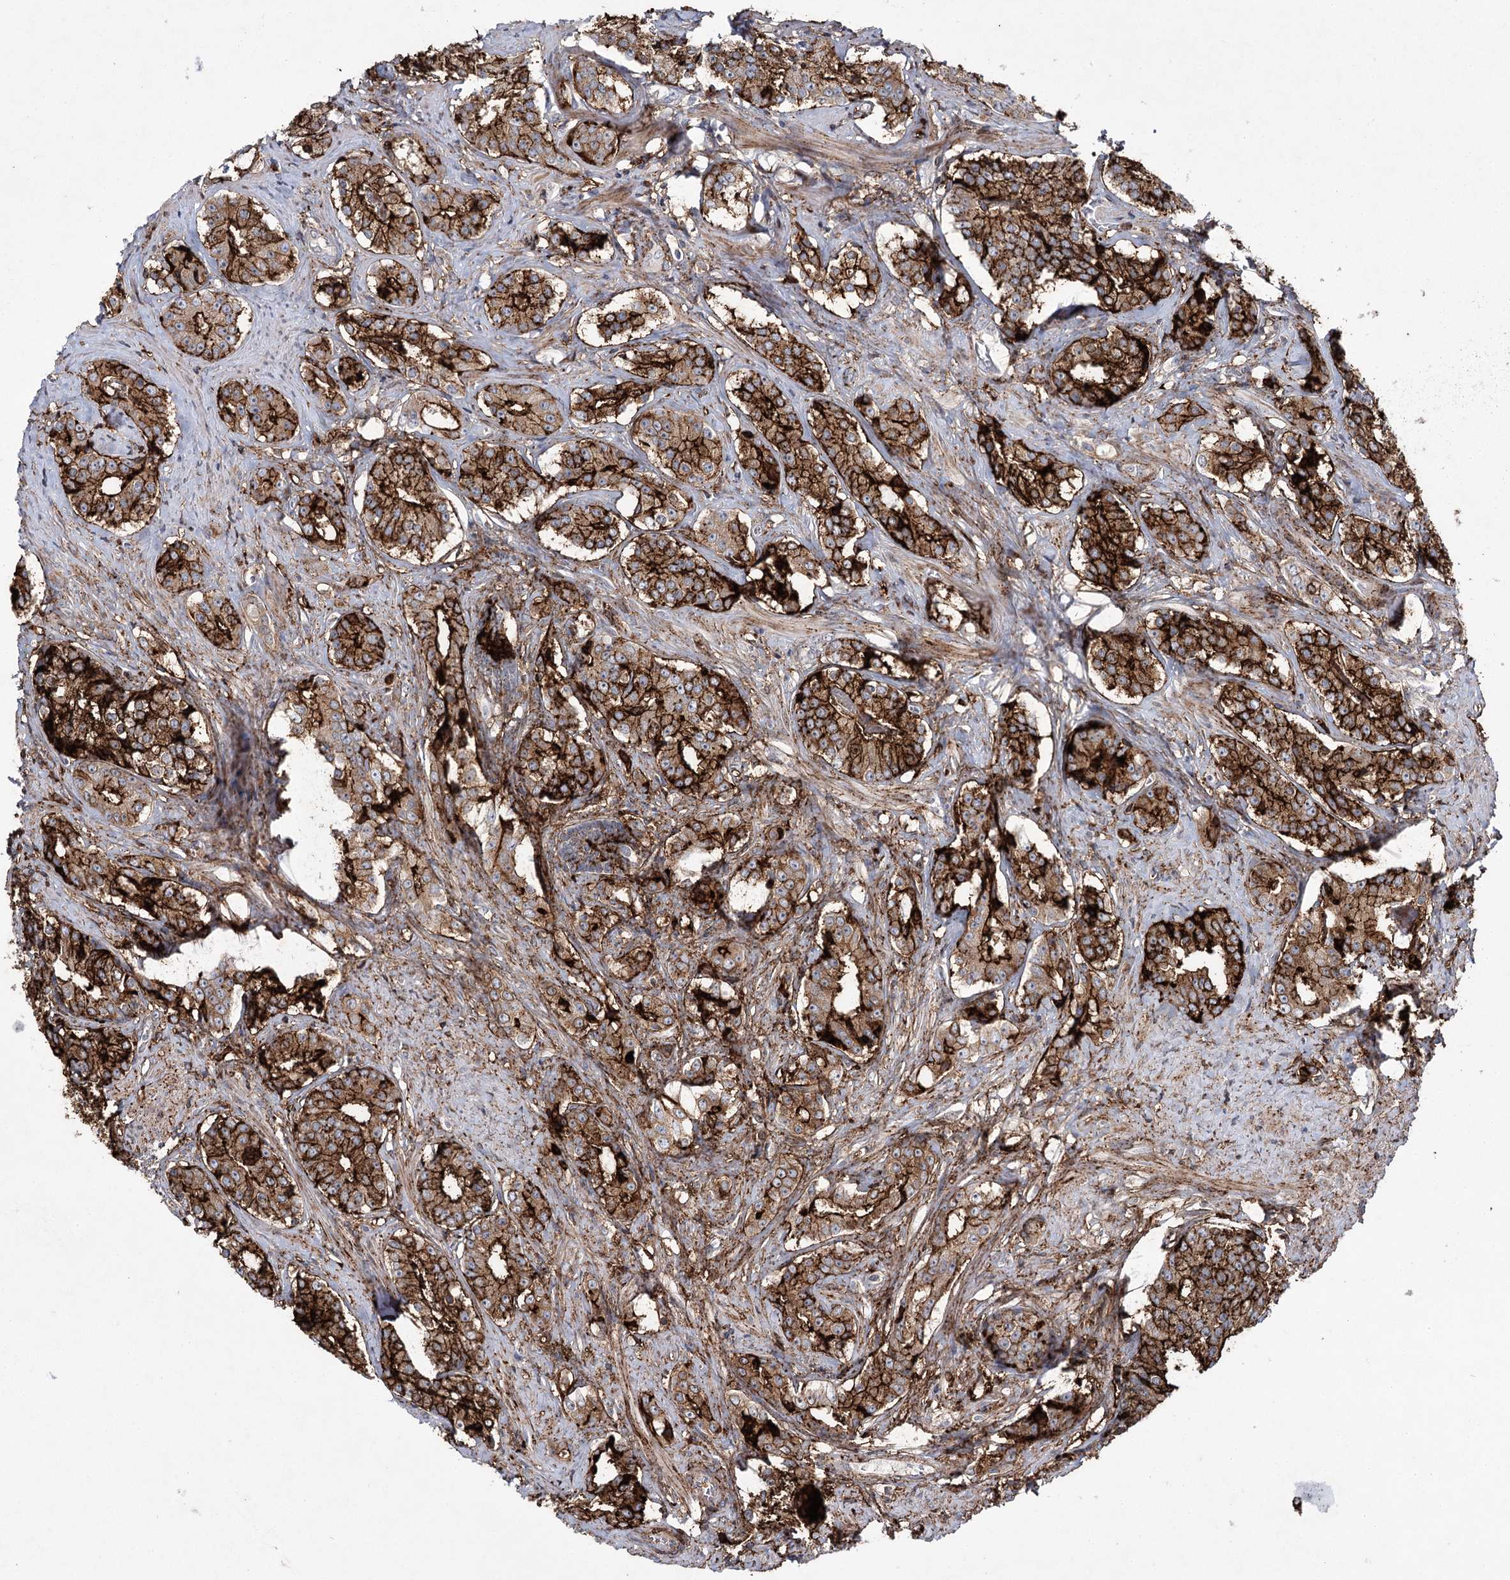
{"staining": {"intensity": "strong", "quantity": ">75%", "location": "cytoplasmic/membranous"}, "tissue": "prostate cancer", "cell_type": "Tumor cells", "image_type": "cancer", "snomed": [{"axis": "morphology", "description": "Adenocarcinoma, High grade"}, {"axis": "topography", "description": "Prostate"}], "caption": "Prostate cancer (adenocarcinoma (high-grade)) stained with DAB (3,3'-diaminobenzidine) immunohistochemistry (IHC) displays high levels of strong cytoplasmic/membranous expression in about >75% of tumor cells.", "gene": "DCUN1D4", "patient": {"sex": "male", "age": 58}}